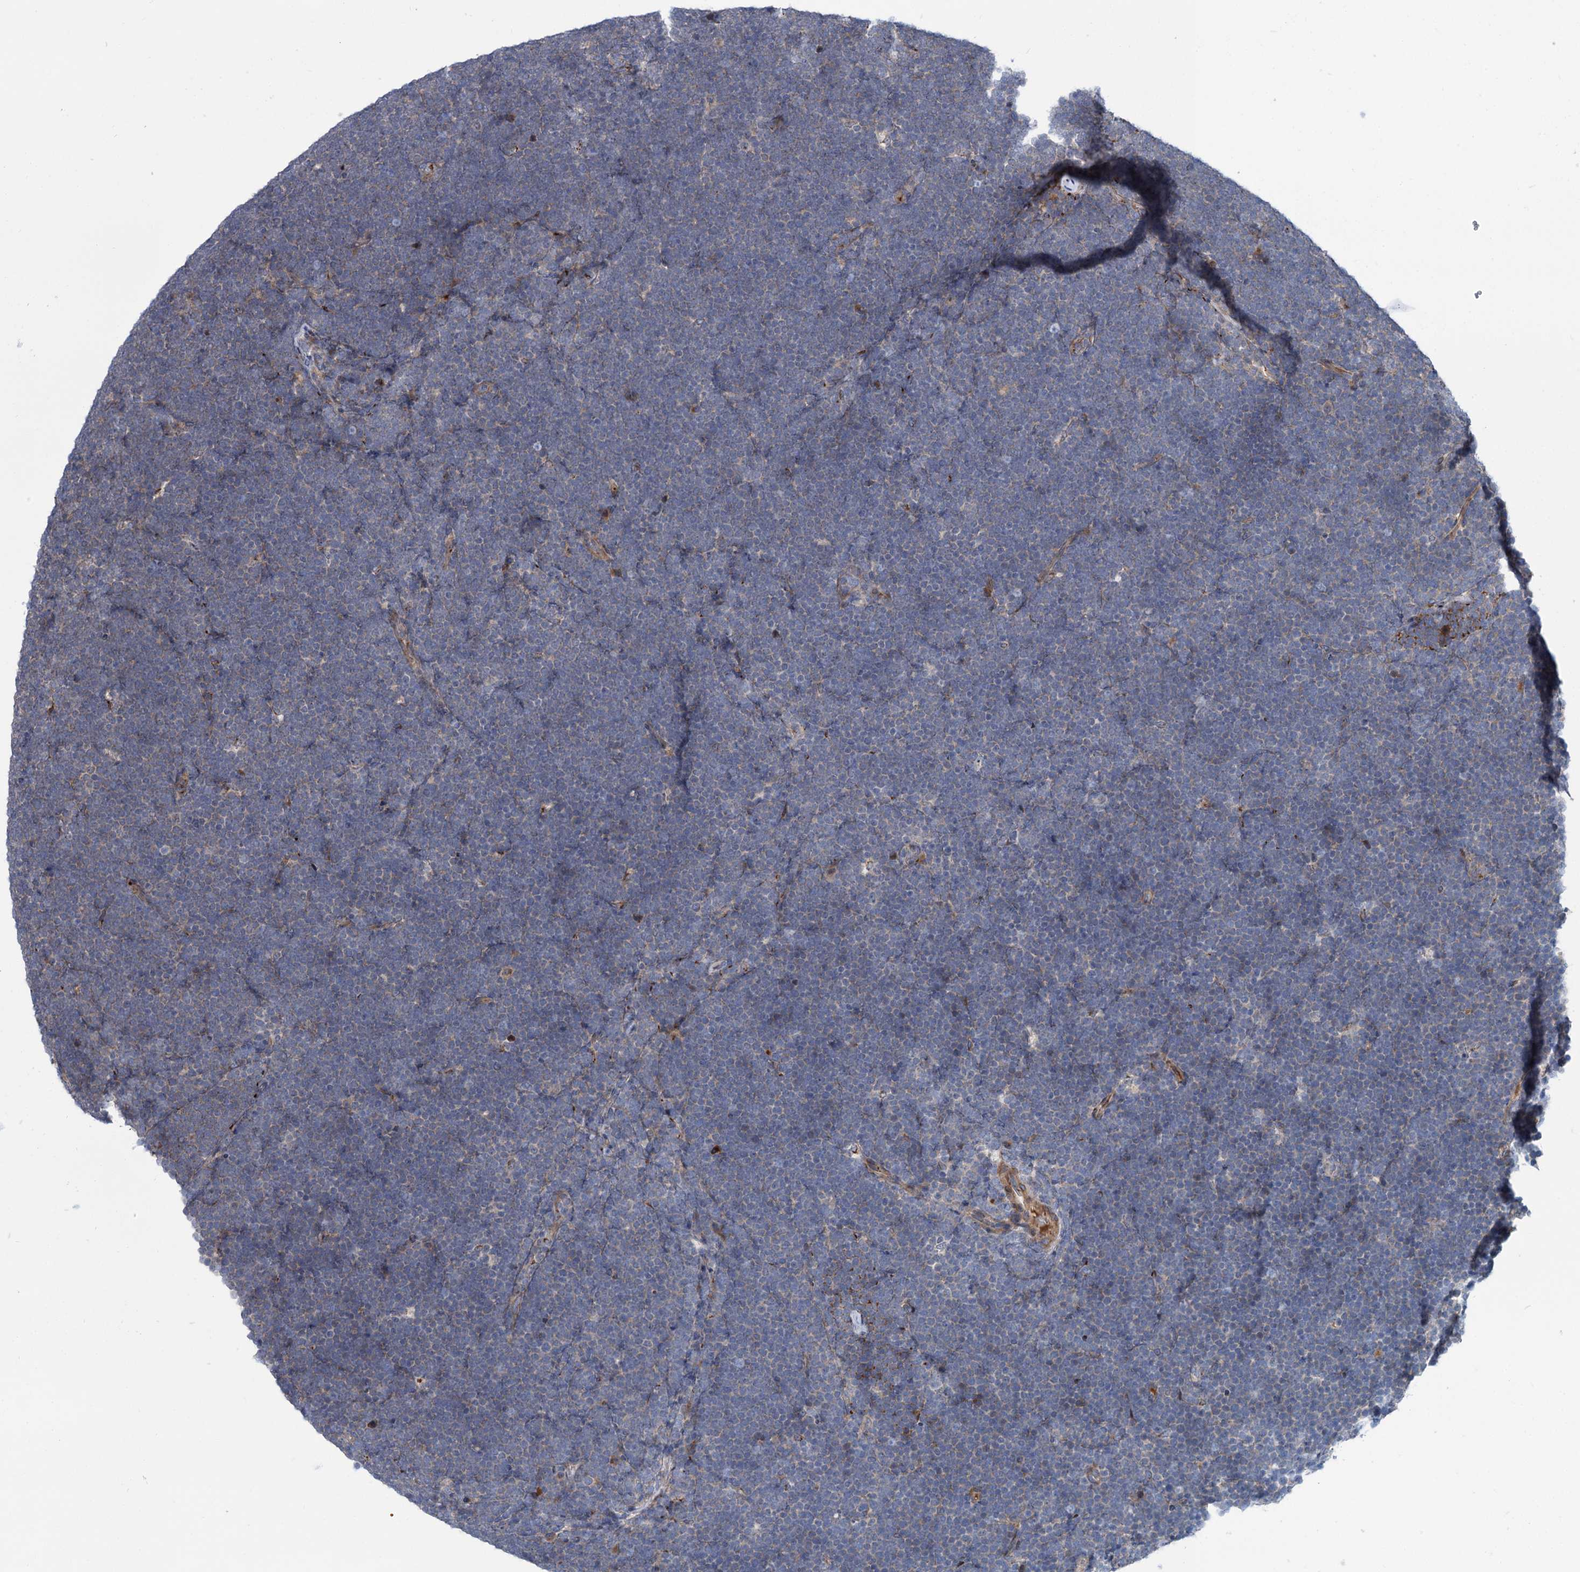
{"staining": {"intensity": "moderate", "quantity": "<25%", "location": "cytoplasmic/membranous"}, "tissue": "lymphoma", "cell_type": "Tumor cells", "image_type": "cancer", "snomed": [{"axis": "morphology", "description": "Malignant lymphoma, non-Hodgkin's type, High grade"}, {"axis": "topography", "description": "Lymph node"}], "caption": "Brown immunohistochemical staining in human lymphoma reveals moderate cytoplasmic/membranous positivity in approximately <25% of tumor cells. The staining was performed using DAB, with brown indicating positive protein expression. Nuclei are stained blue with hematoxylin.", "gene": "ELP4", "patient": {"sex": "male", "age": 13}}